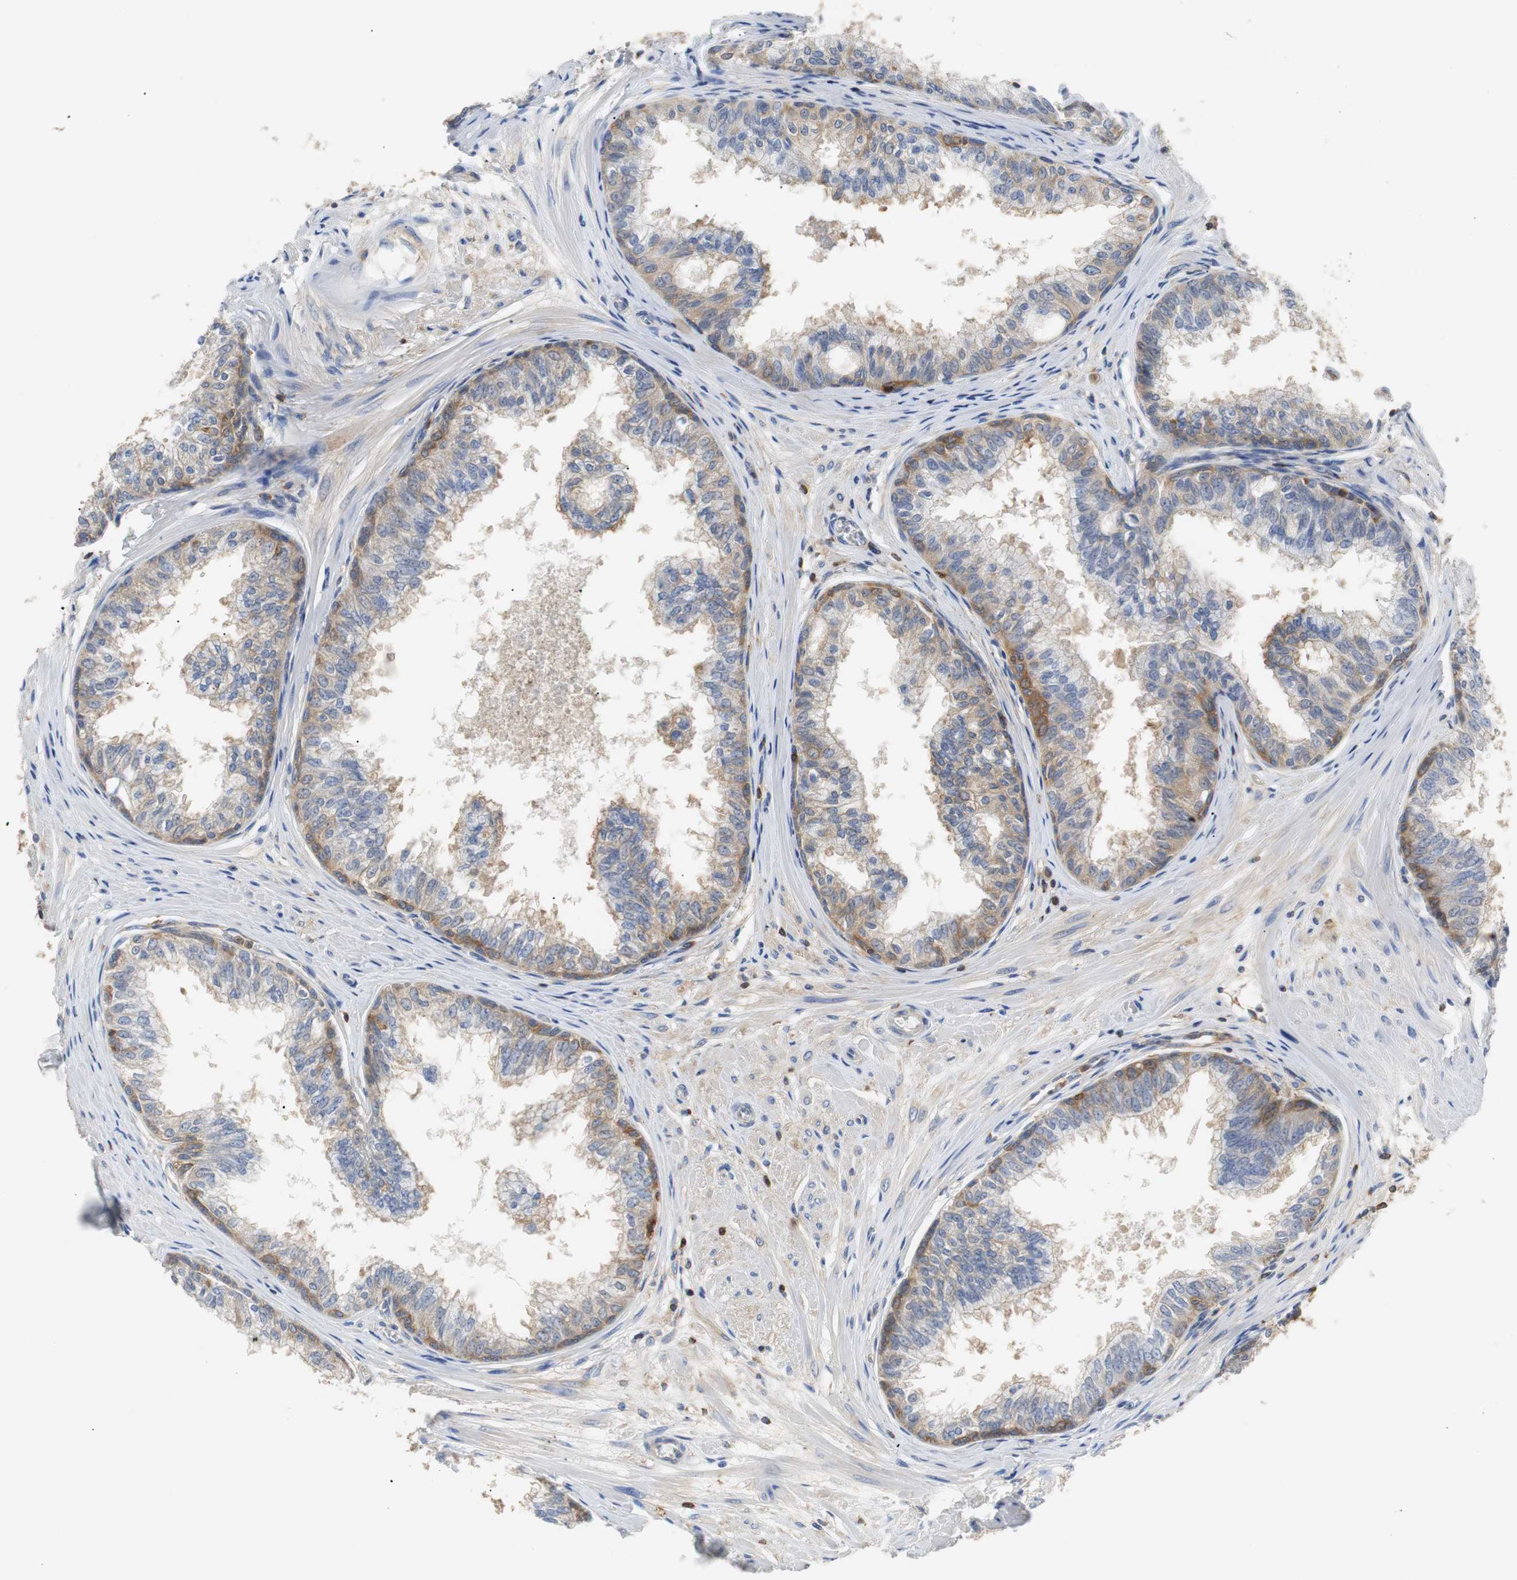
{"staining": {"intensity": "strong", "quantity": ">75%", "location": "cytoplasmic/membranous"}, "tissue": "prostate", "cell_type": "Glandular cells", "image_type": "normal", "snomed": [{"axis": "morphology", "description": "Normal tissue, NOS"}, {"axis": "topography", "description": "Prostate"}, {"axis": "topography", "description": "Seminal veicle"}], "caption": "The photomicrograph reveals immunohistochemical staining of benign prostate. There is strong cytoplasmic/membranous staining is identified in about >75% of glandular cells.", "gene": "TSC22D4", "patient": {"sex": "male", "age": 60}}